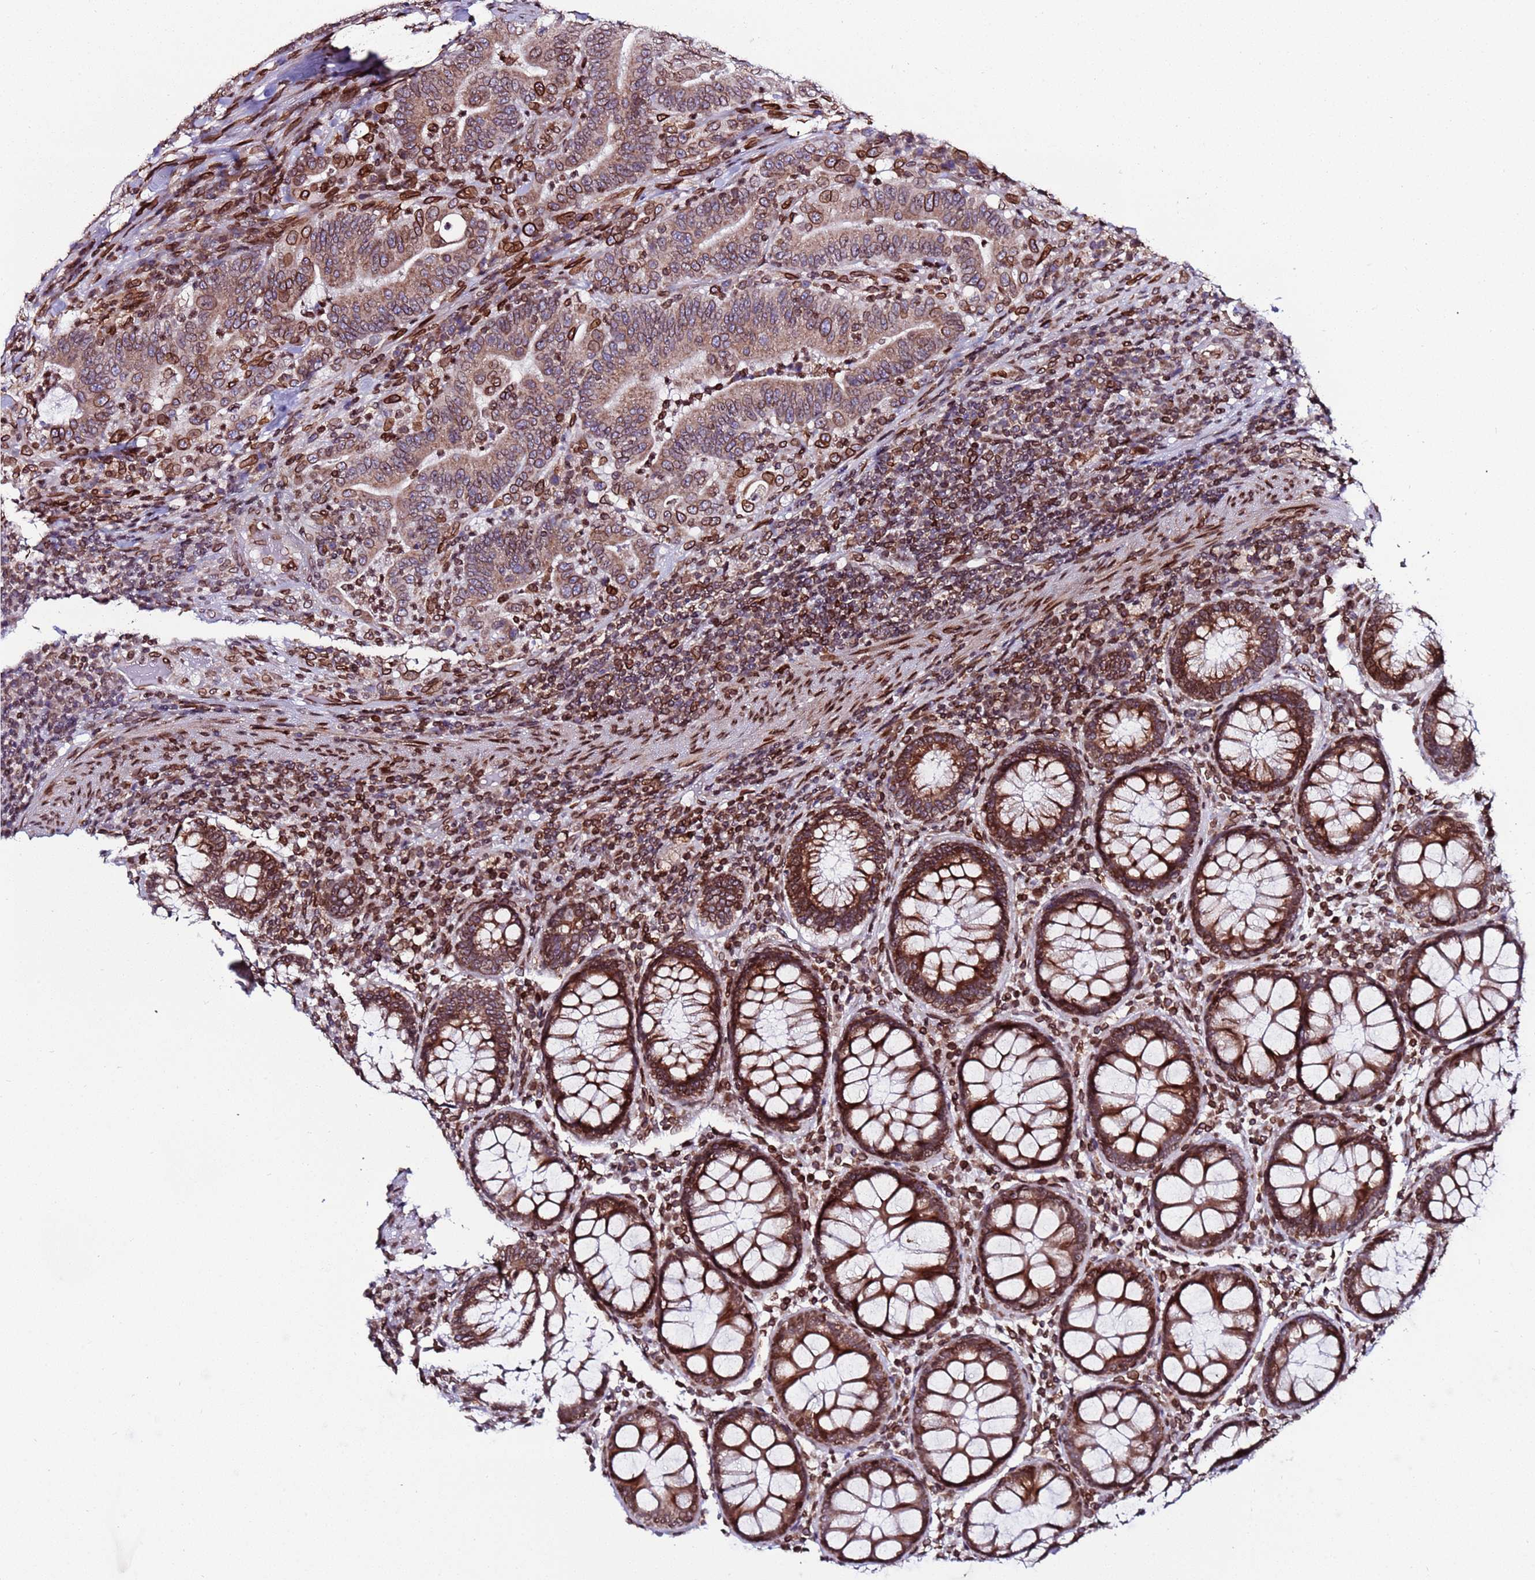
{"staining": {"intensity": "moderate", "quantity": ">75%", "location": "cytoplasmic/membranous,nuclear"}, "tissue": "colorectal cancer", "cell_type": "Tumor cells", "image_type": "cancer", "snomed": [{"axis": "morphology", "description": "Adenocarcinoma, NOS"}, {"axis": "topography", "description": "Colon"}], "caption": "This micrograph reveals IHC staining of colorectal adenocarcinoma, with medium moderate cytoplasmic/membranous and nuclear staining in about >75% of tumor cells.", "gene": "TOR1AIP1", "patient": {"sex": "female", "age": 66}}